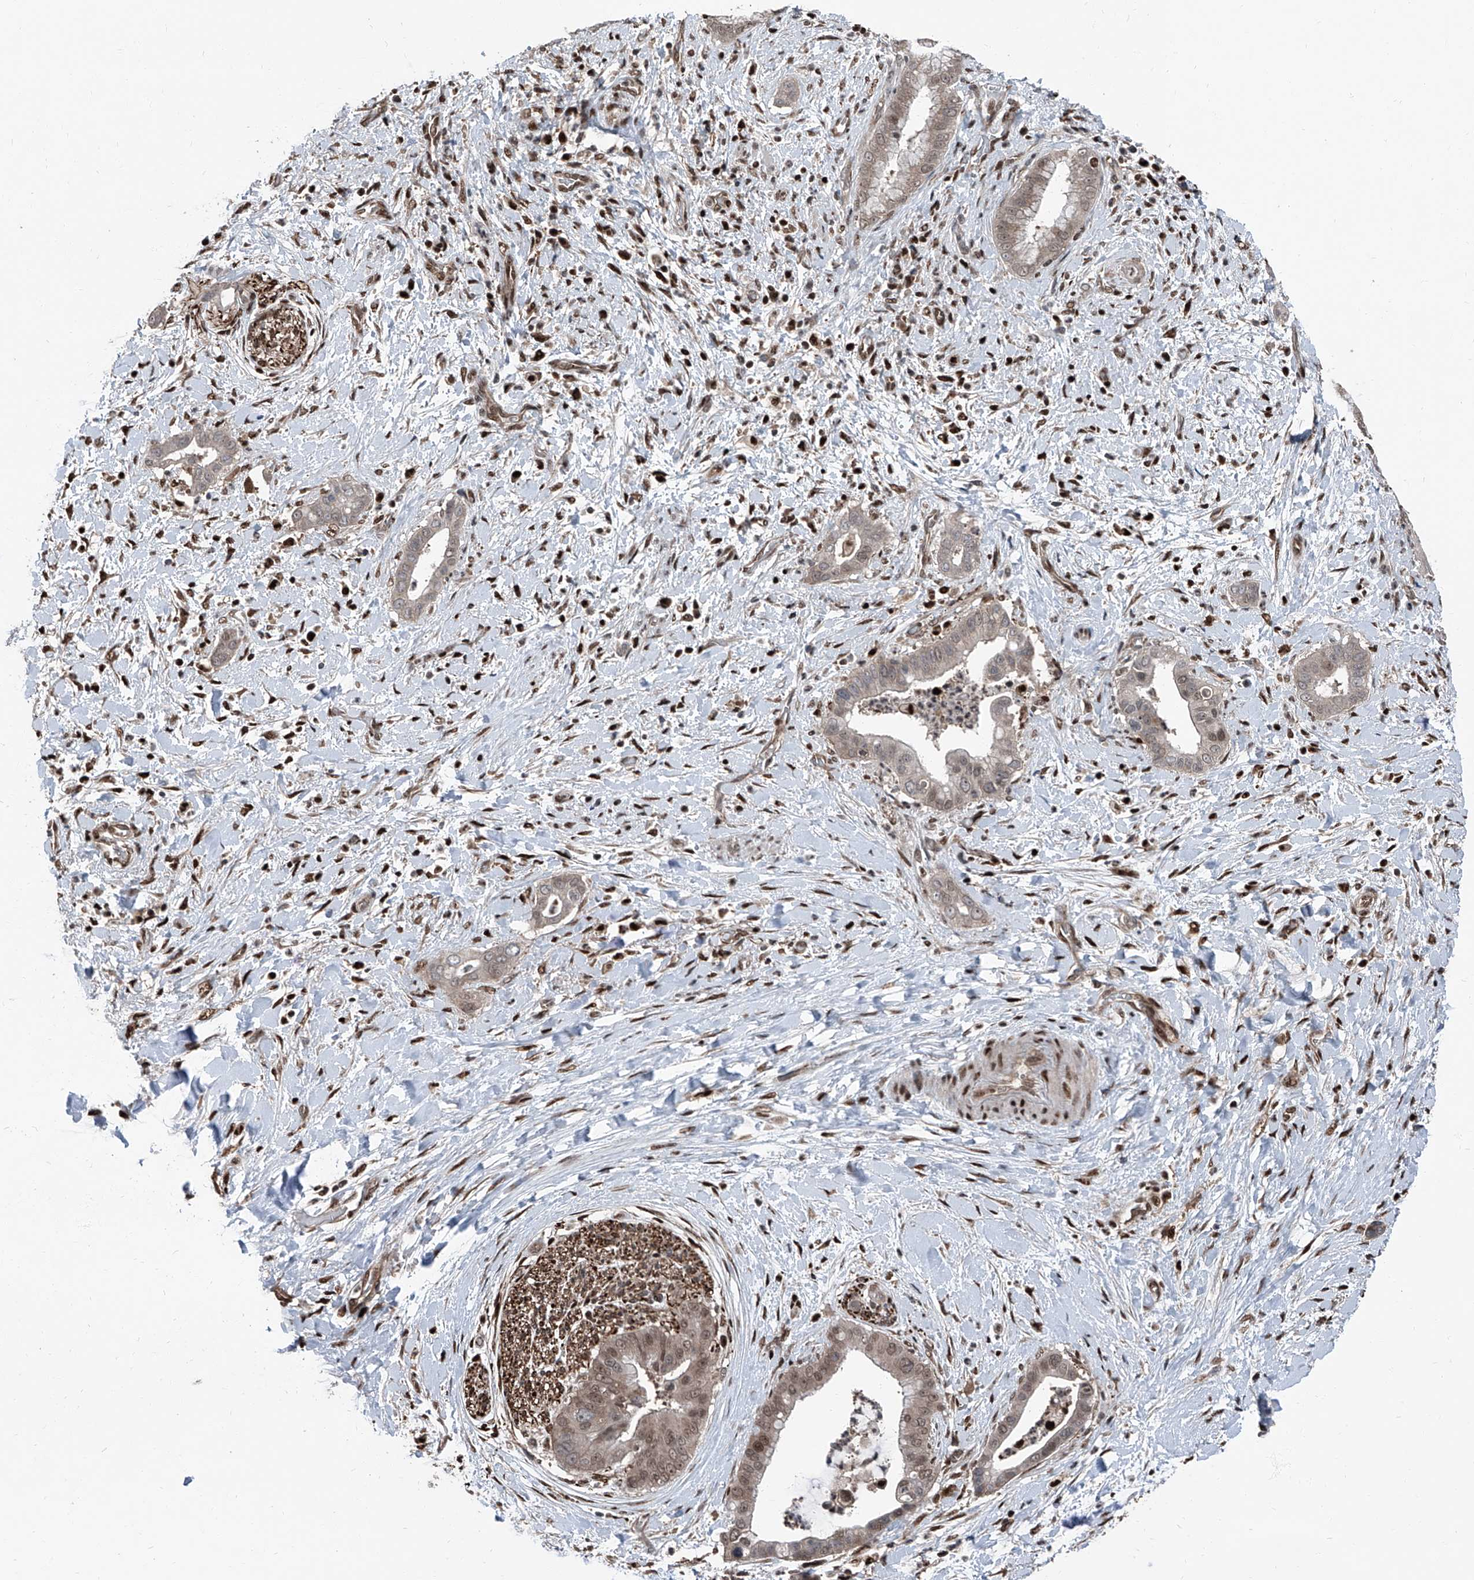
{"staining": {"intensity": "moderate", "quantity": ">75%", "location": "nuclear"}, "tissue": "liver cancer", "cell_type": "Tumor cells", "image_type": "cancer", "snomed": [{"axis": "morphology", "description": "Cholangiocarcinoma"}, {"axis": "topography", "description": "Liver"}], "caption": "Tumor cells reveal medium levels of moderate nuclear positivity in about >75% of cells in liver cancer.", "gene": "FKBP5", "patient": {"sex": "female", "age": 54}}